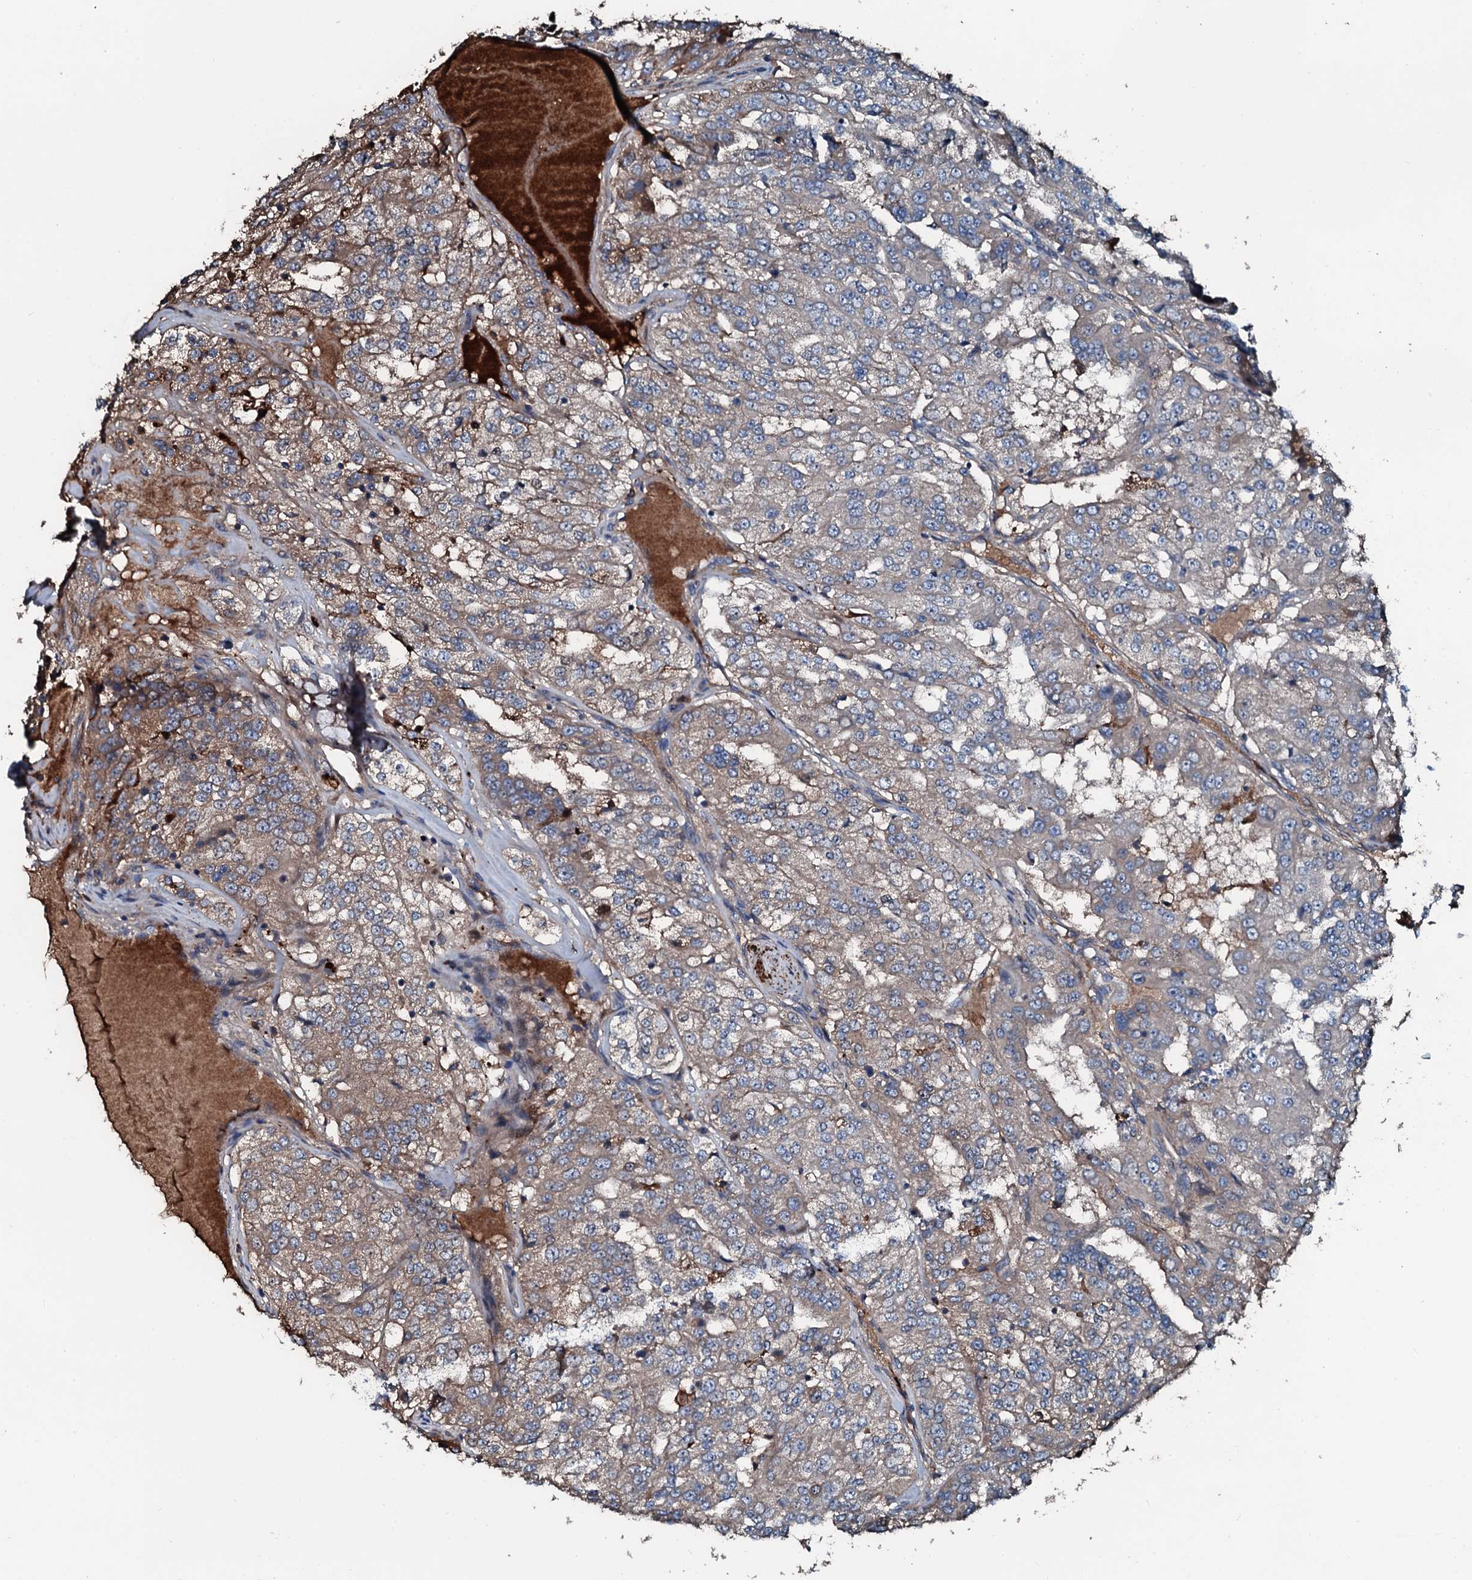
{"staining": {"intensity": "moderate", "quantity": "25%-75%", "location": "cytoplasmic/membranous"}, "tissue": "renal cancer", "cell_type": "Tumor cells", "image_type": "cancer", "snomed": [{"axis": "morphology", "description": "Adenocarcinoma, NOS"}, {"axis": "topography", "description": "Kidney"}], "caption": "A medium amount of moderate cytoplasmic/membranous expression is appreciated in approximately 25%-75% of tumor cells in renal cancer tissue.", "gene": "AARS1", "patient": {"sex": "female", "age": 63}}